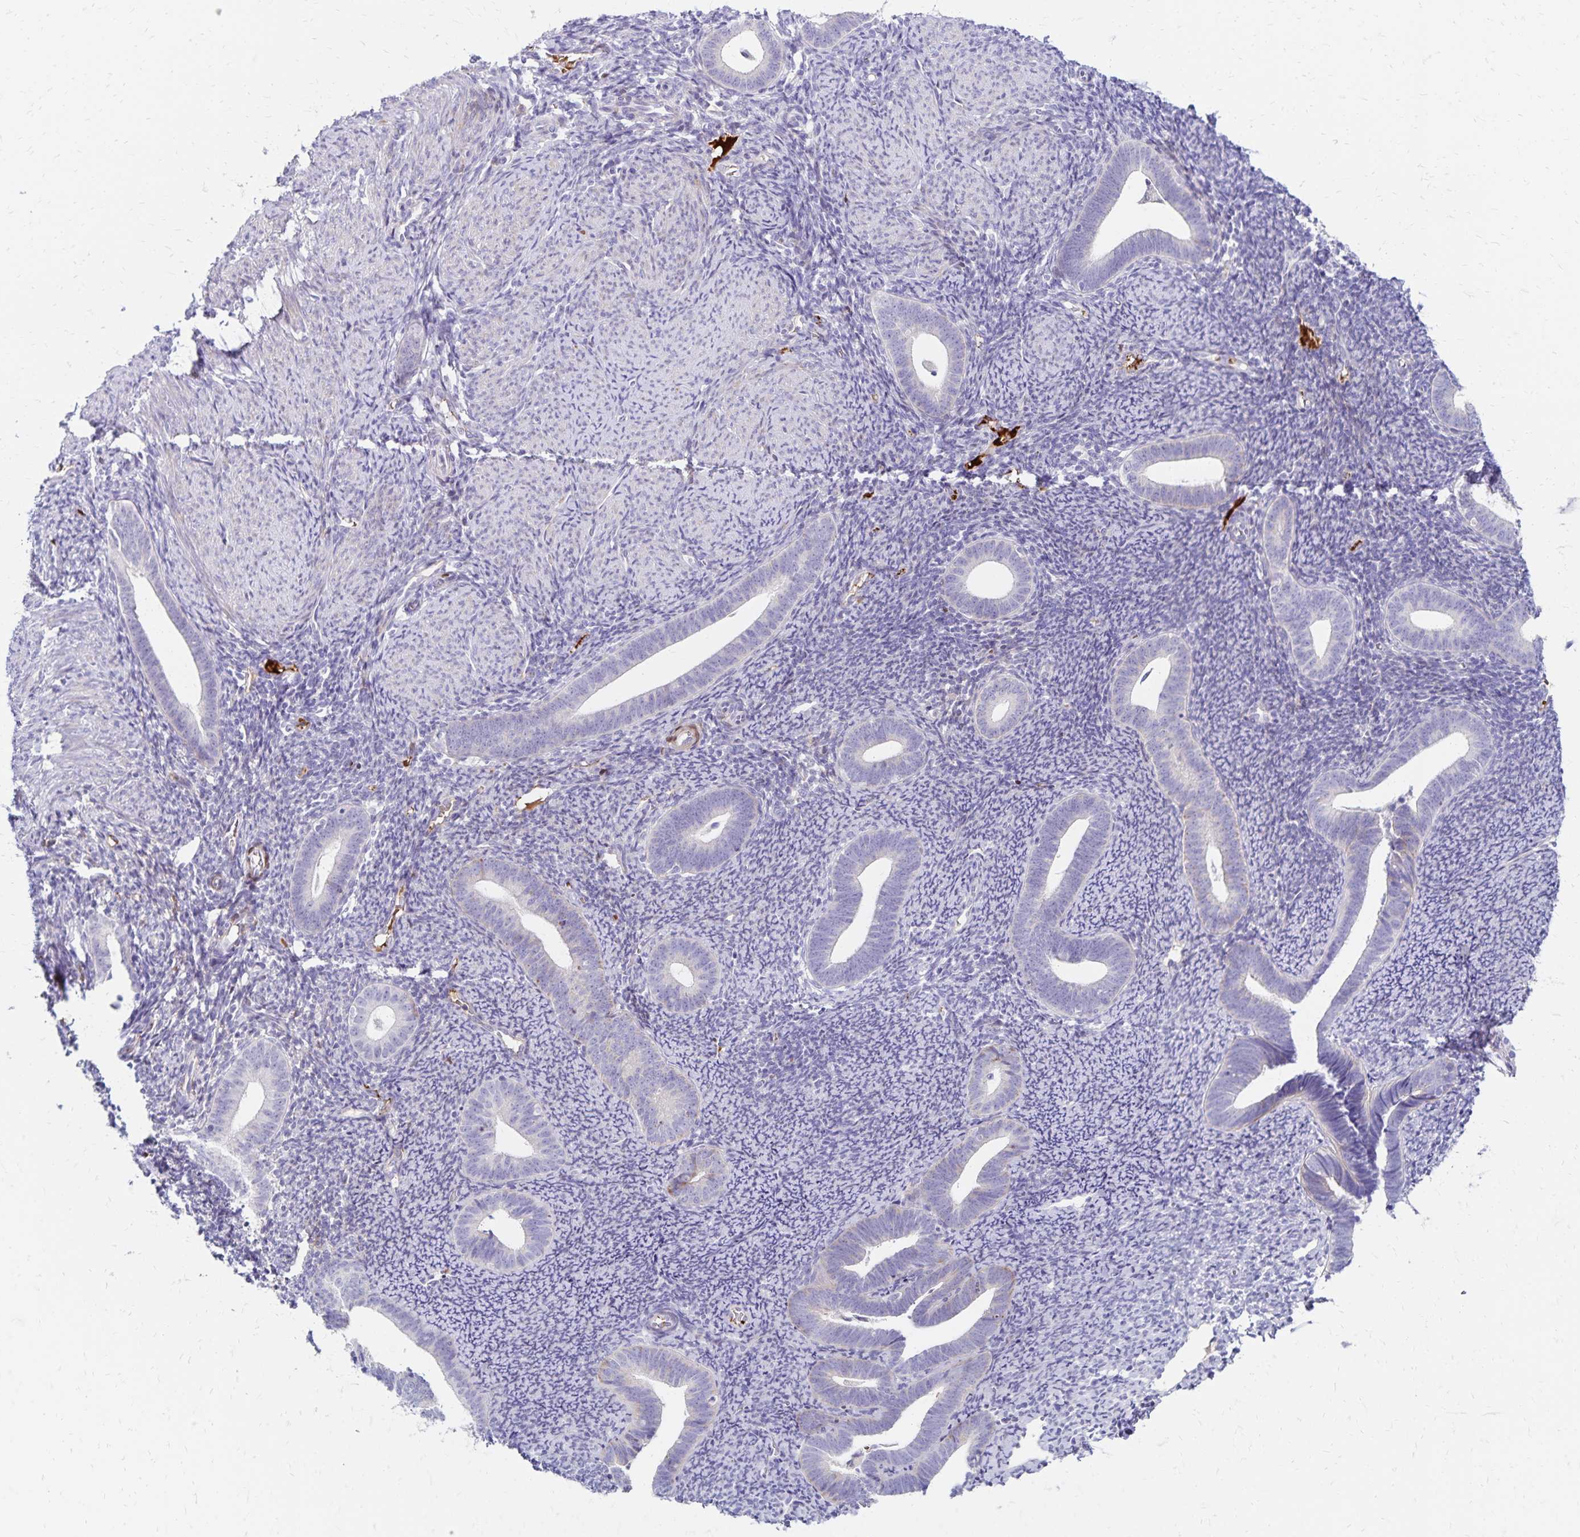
{"staining": {"intensity": "negative", "quantity": "none", "location": "none"}, "tissue": "endometrium", "cell_type": "Cells in endometrial stroma", "image_type": "normal", "snomed": [{"axis": "morphology", "description": "Normal tissue, NOS"}, {"axis": "topography", "description": "Endometrium"}], "caption": "Immunohistochemistry micrograph of normal endometrium stained for a protein (brown), which displays no staining in cells in endometrial stroma. (Brightfield microscopy of DAB (3,3'-diaminobenzidine) immunohistochemistry at high magnification).", "gene": "NECAP1", "patient": {"sex": "female", "age": 39}}